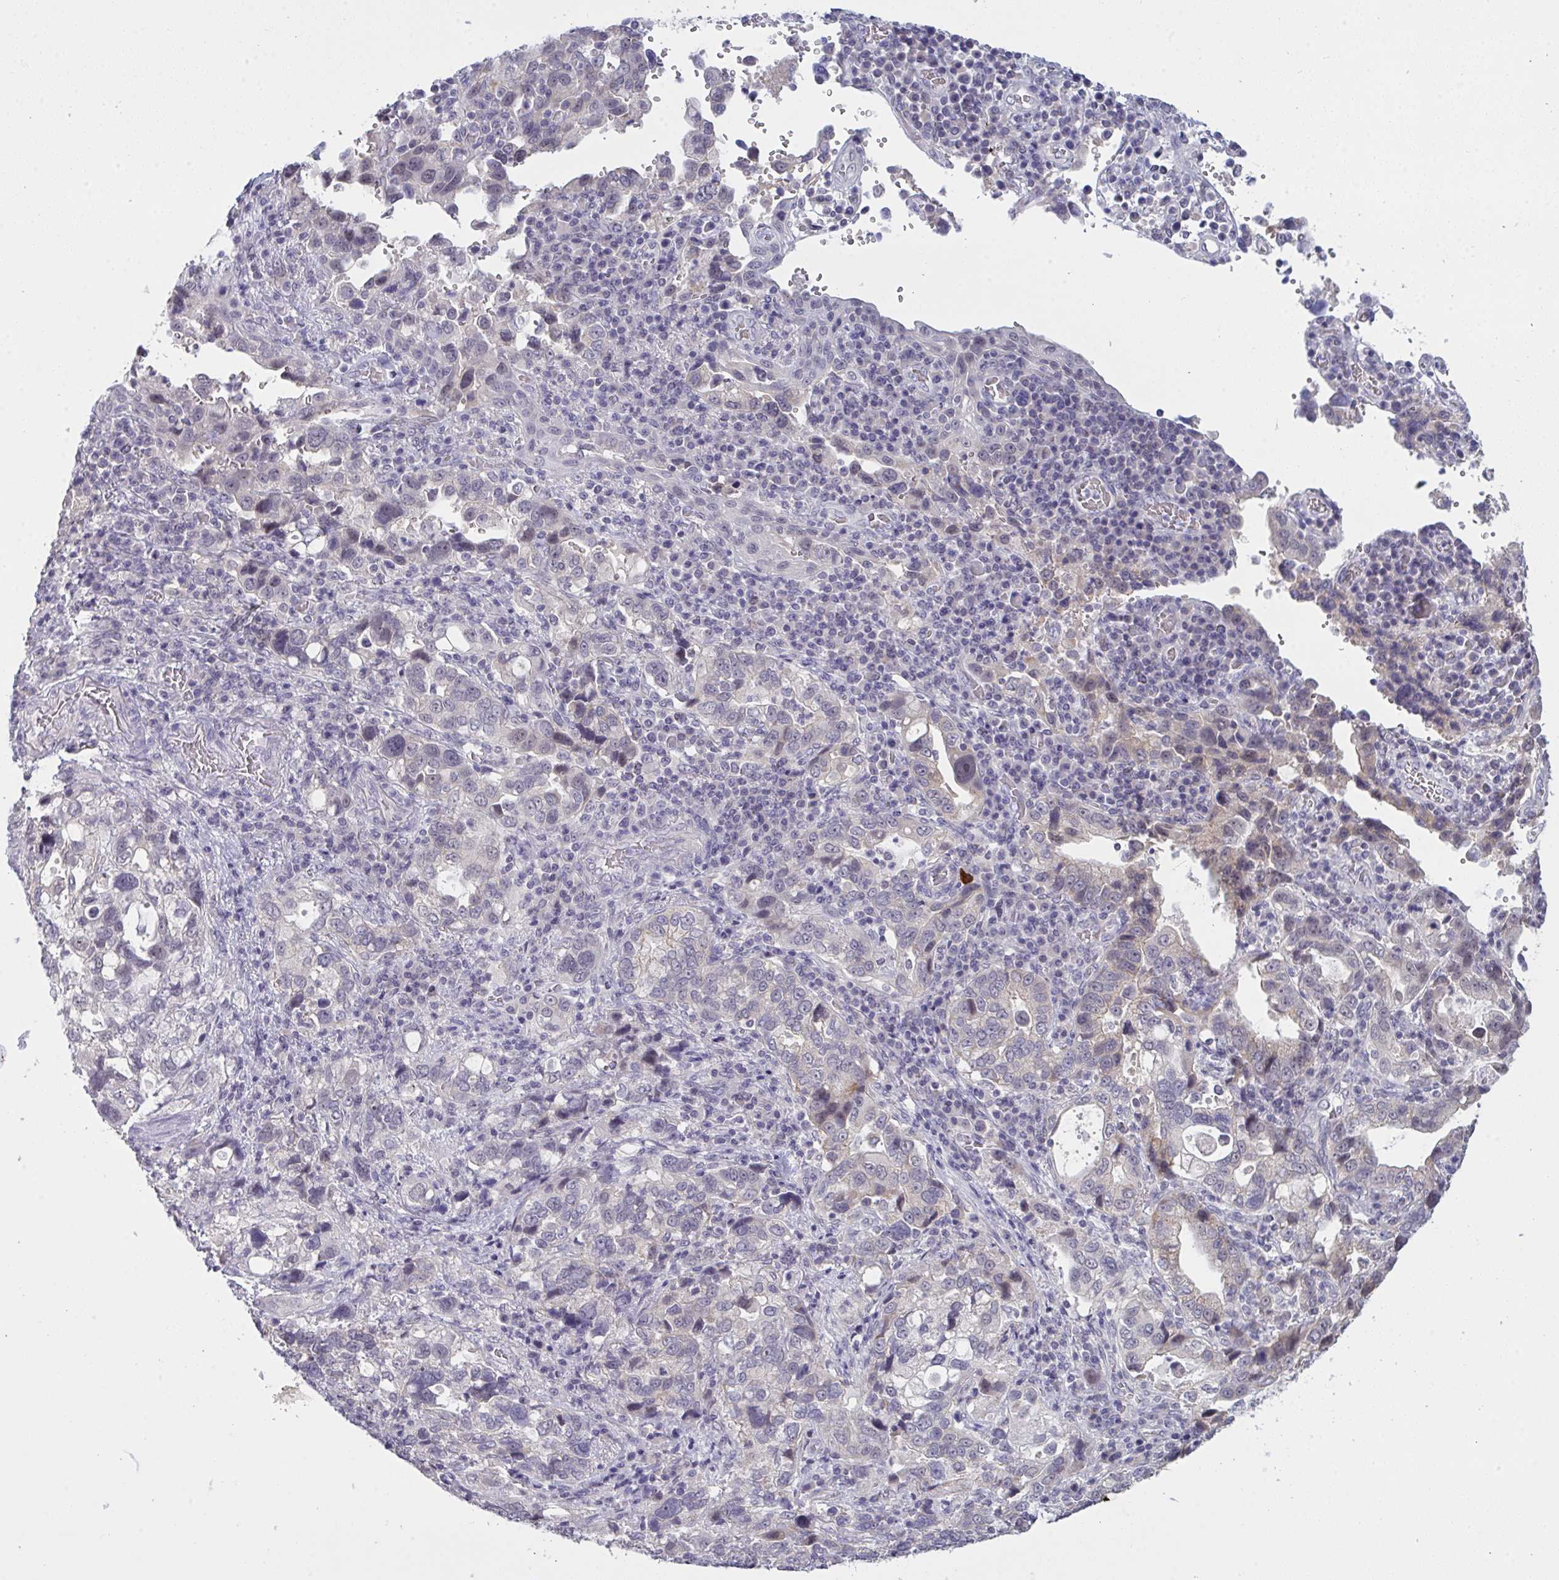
{"staining": {"intensity": "moderate", "quantity": "<25%", "location": "cytoplasmic/membranous"}, "tissue": "stomach cancer", "cell_type": "Tumor cells", "image_type": "cancer", "snomed": [{"axis": "morphology", "description": "Adenocarcinoma, NOS"}, {"axis": "topography", "description": "Stomach, upper"}], "caption": "DAB immunohistochemical staining of human adenocarcinoma (stomach) exhibits moderate cytoplasmic/membranous protein staining in approximately <25% of tumor cells.", "gene": "ZNF784", "patient": {"sex": "female", "age": 81}}